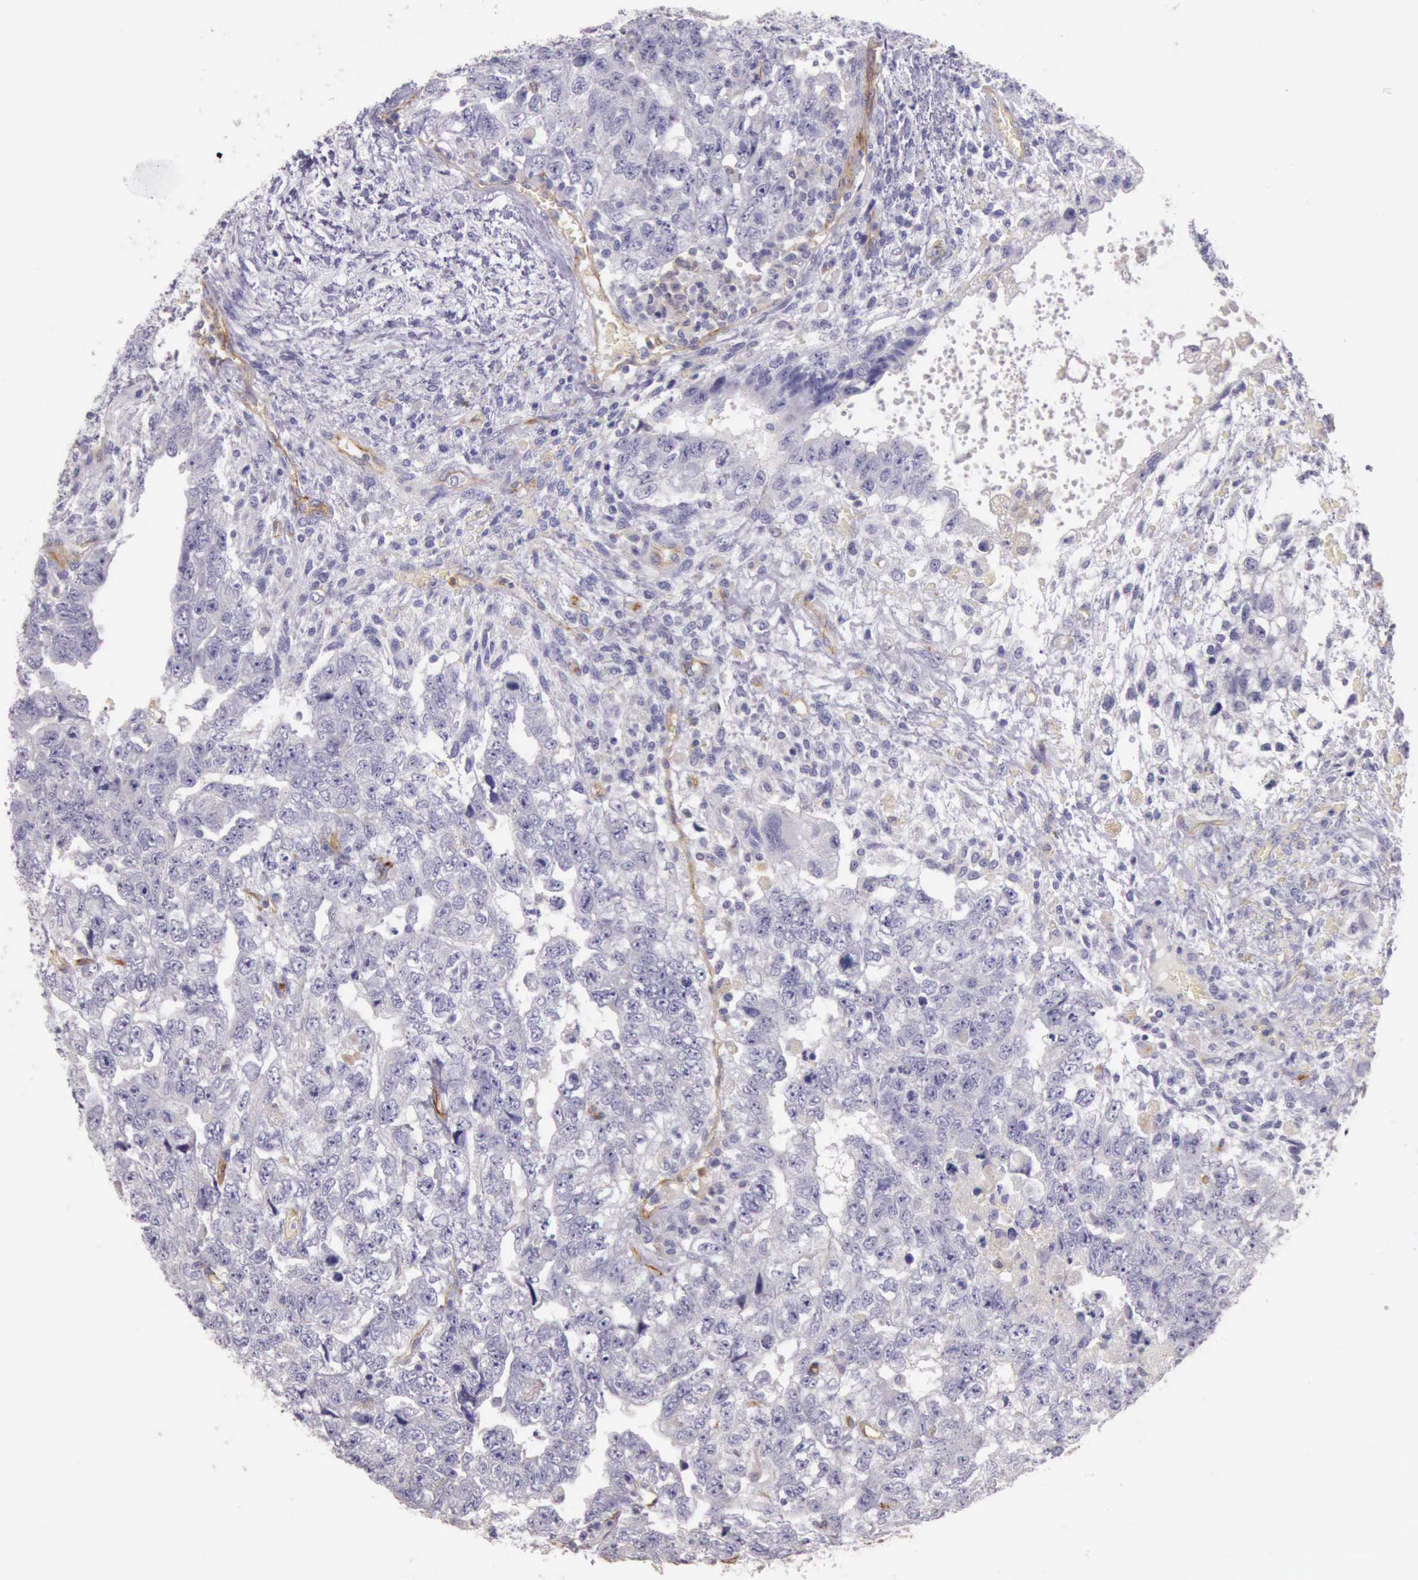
{"staining": {"intensity": "negative", "quantity": "none", "location": "none"}, "tissue": "testis cancer", "cell_type": "Tumor cells", "image_type": "cancer", "snomed": [{"axis": "morphology", "description": "Carcinoma, Embryonal, NOS"}, {"axis": "topography", "description": "Testis"}], "caption": "Immunohistochemical staining of embryonal carcinoma (testis) reveals no significant staining in tumor cells. (Brightfield microscopy of DAB immunohistochemistry (IHC) at high magnification).", "gene": "TCEANC", "patient": {"sex": "male", "age": 36}}